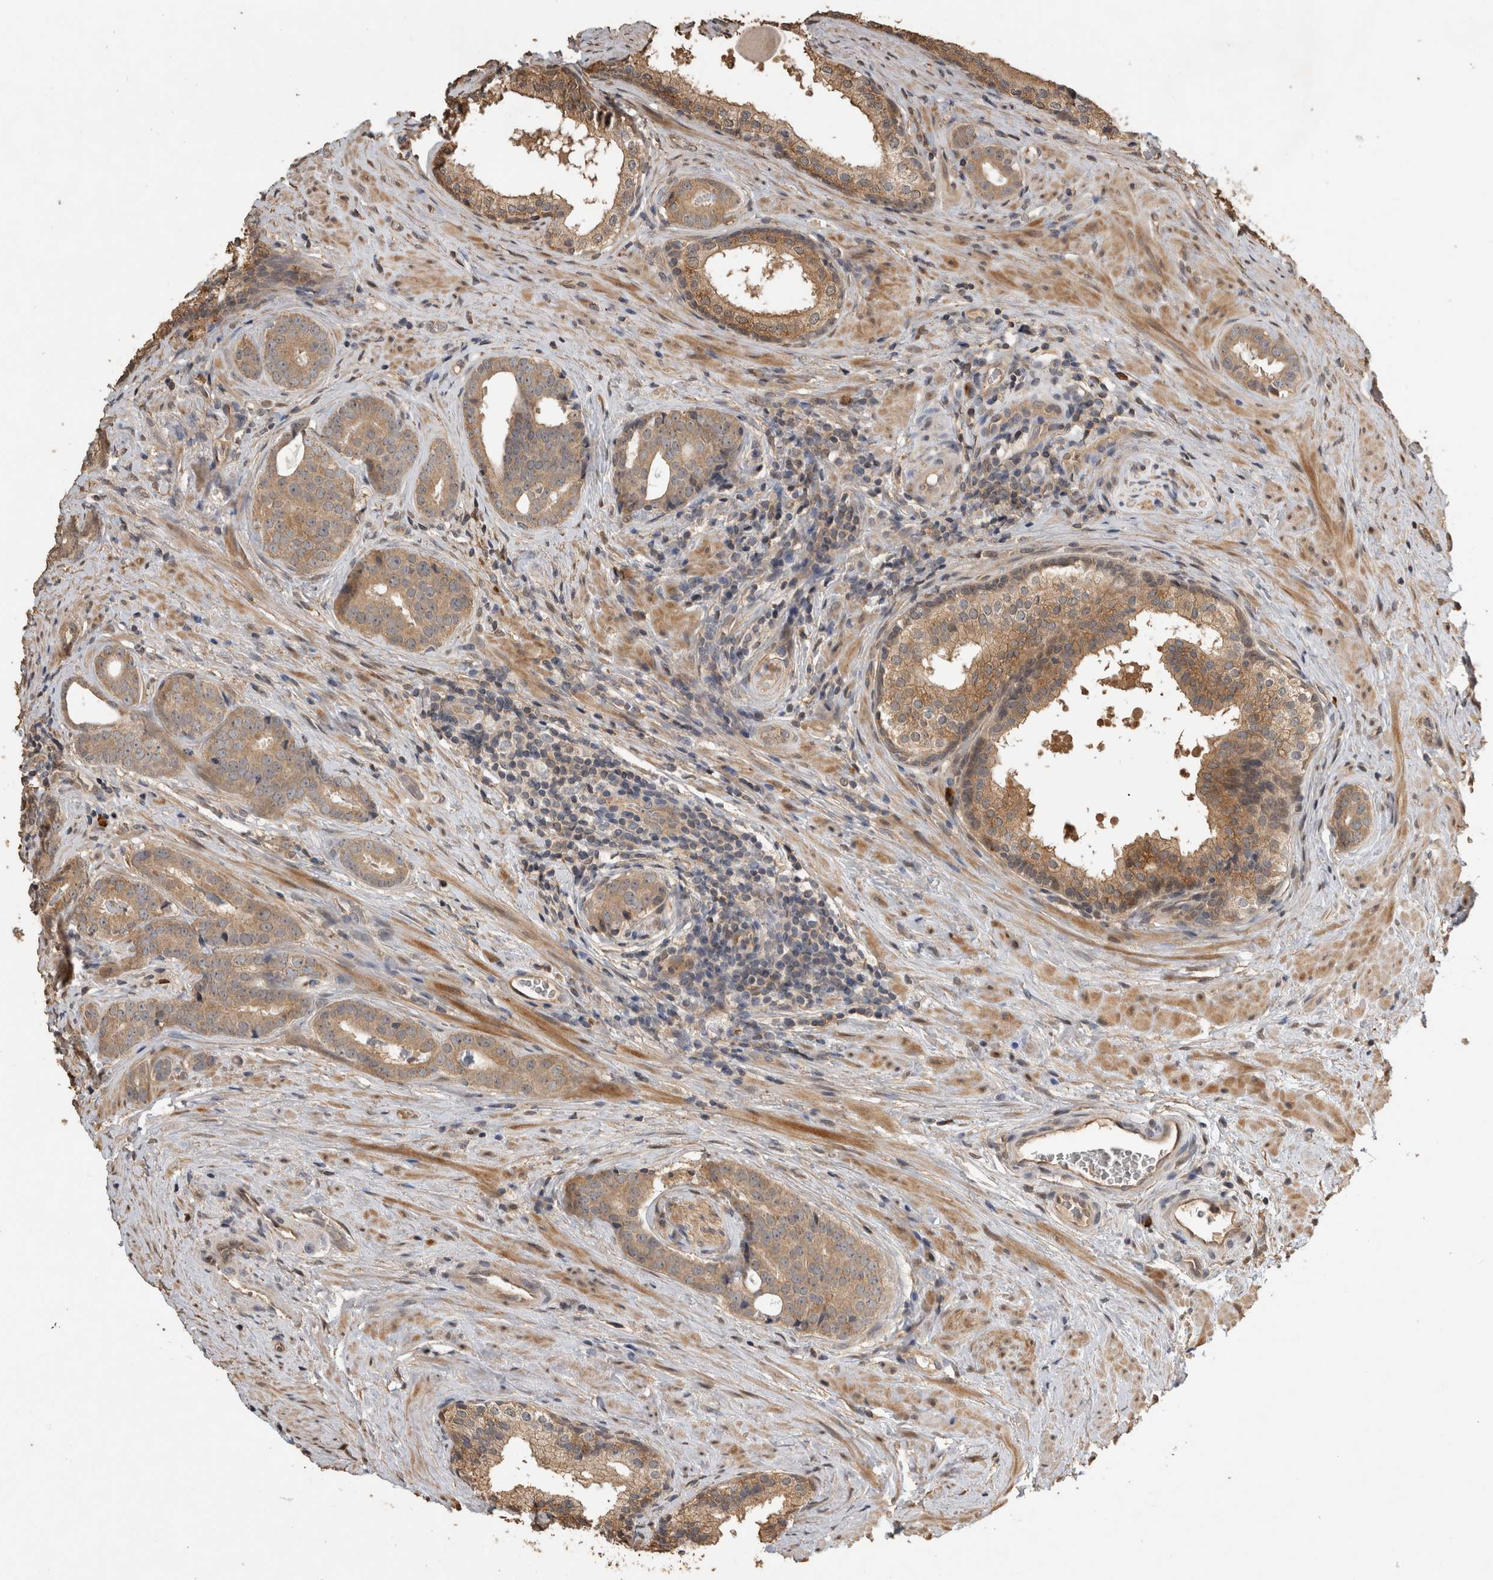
{"staining": {"intensity": "moderate", "quantity": ">75%", "location": "cytoplasmic/membranous"}, "tissue": "prostate cancer", "cell_type": "Tumor cells", "image_type": "cancer", "snomed": [{"axis": "morphology", "description": "Adenocarcinoma, High grade"}, {"axis": "topography", "description": "Prostate"}], "caption": "Tumor cells reveal medium levels of moderate cytoplasmic/membranous expression in about >75% of cells in prostate high-grade adenocarcinoma.", "gene": "RHPN1", "patient": {"sex": "male", "age": 56}}